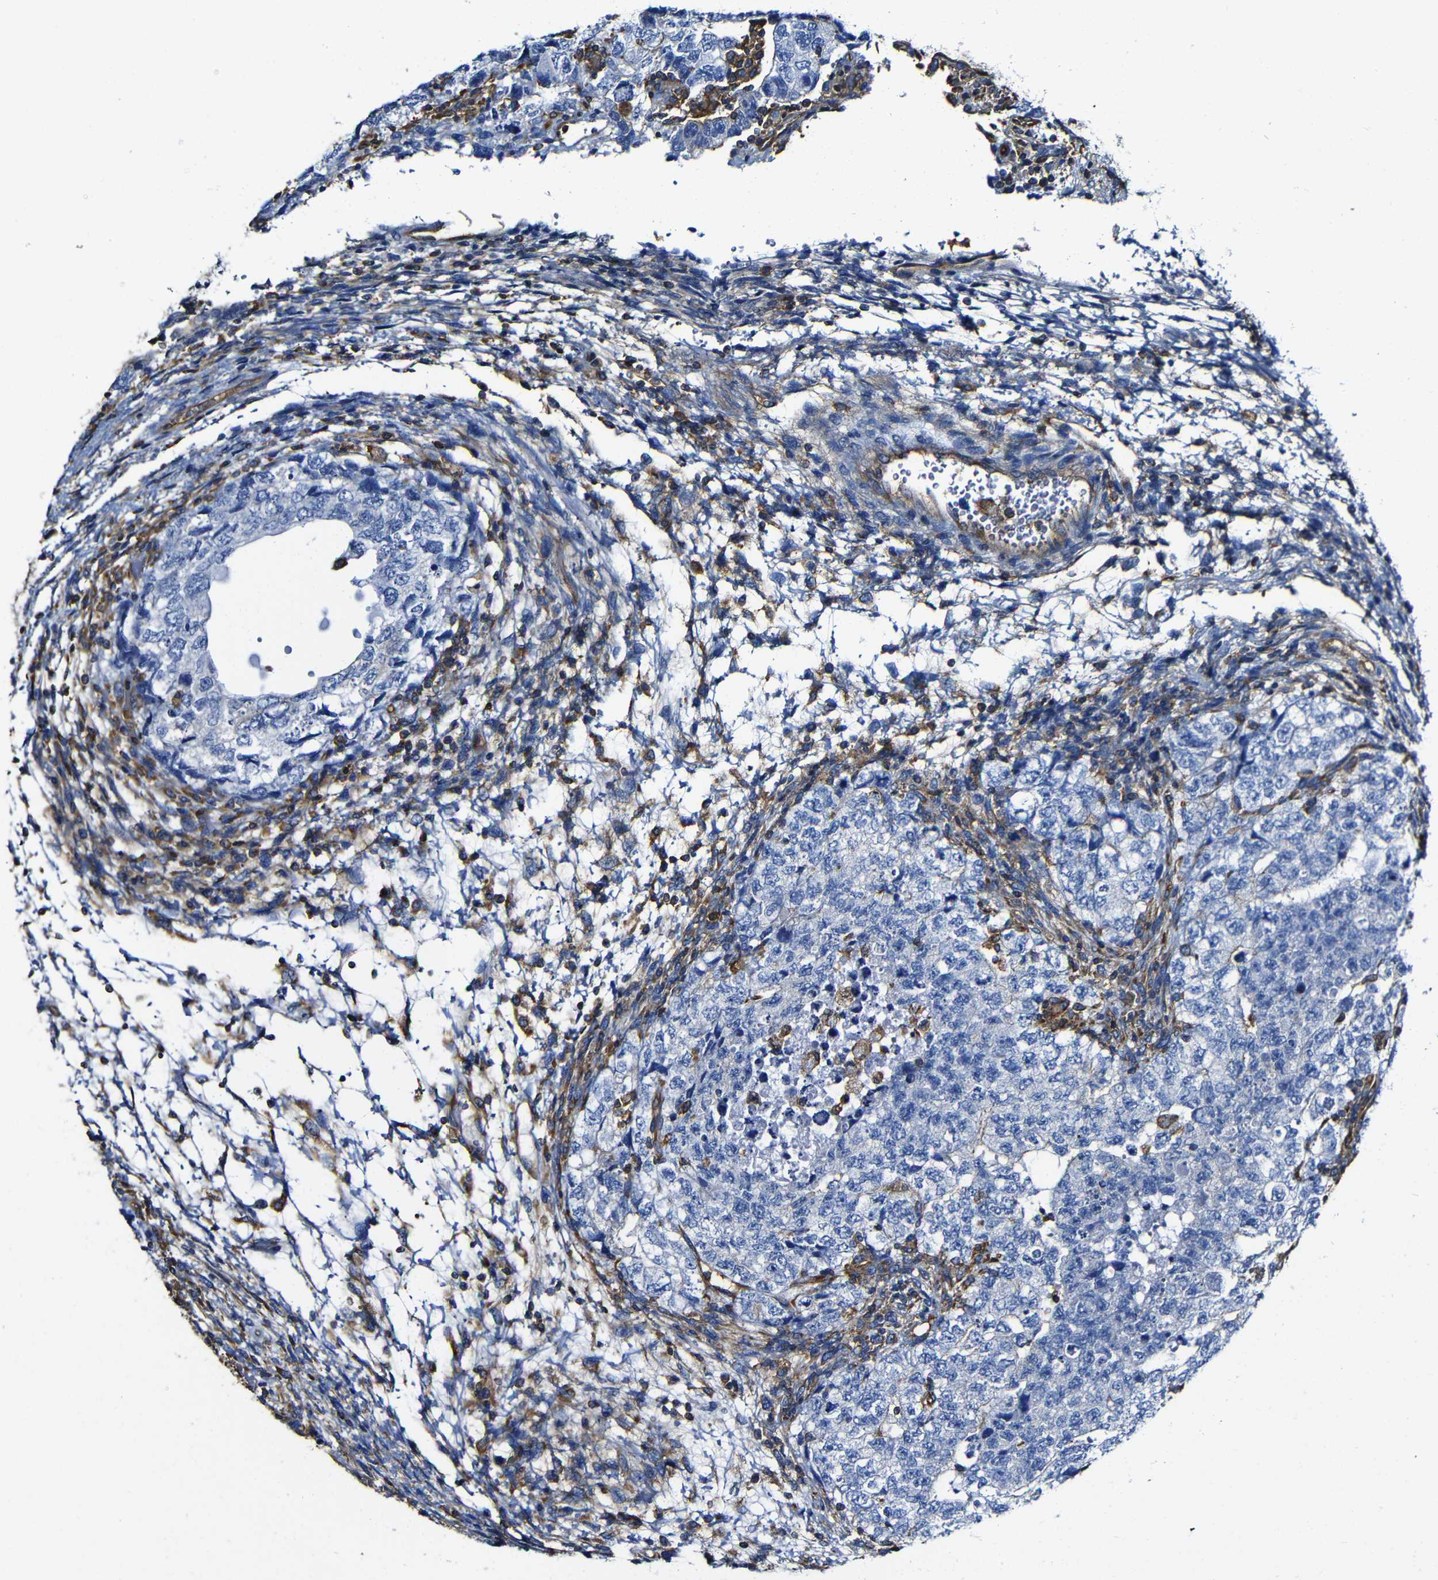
{"staining": {"intensity": "negative", "quantity": "none", "location": "none"}, "tissue": "testis cancer", "cell_type": "Tumor cells", "image_type": "cancer", "snomed": [{"axis": "morphology", "description": "Carcinoma, Embryonal, NOS"}, {"axis": "topography", "description": "Testis"}], "caption": "Immunohistochemistry (IHC) photomicrograph of human embryonal carcinoma (testis) stained for a protein (brown), which exhibits no expression in tumor cells. (Stains: DAB (3,3'-diaminobenzidine) immunohistochemistry with hematoxylin counter stain, Microscopy: brightfield microscopy at high magnification).", "gene": "MSN", "patient": {"sex": "male", "age": 36}}